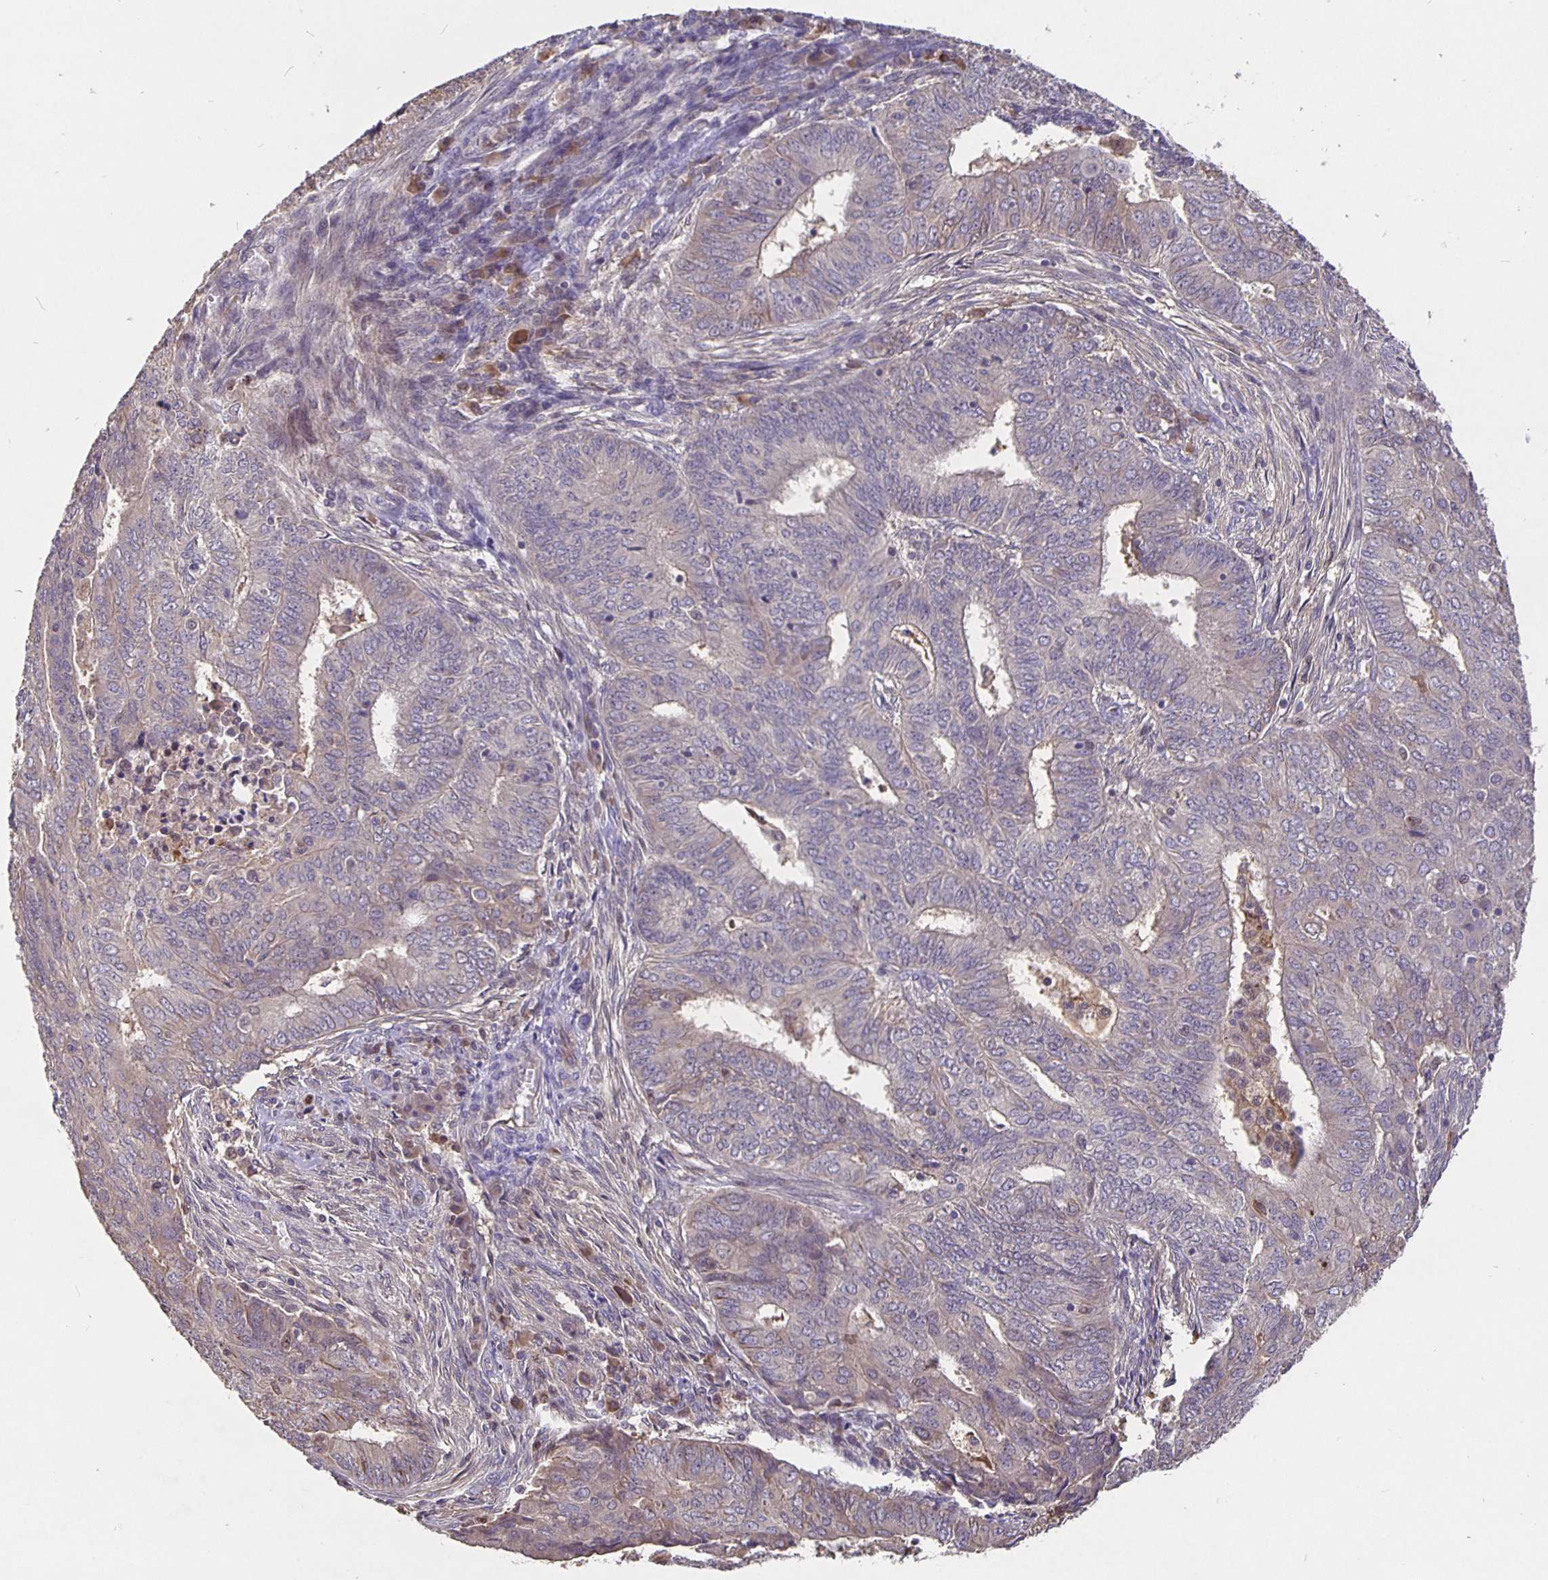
{"staining": {"intensity": "negative", "quantity": "none", "location": "none"}, "tissue": "endometrial cancer", "cell_type": "Tumor cells", "image_type": "cancer", "snomed": [{"axis": "morphology", "description": "Adenocarcinoma, NOS"}, {"axis": "topography", "description": "Endometrium"}], "caption": "This is a histopathology image of IHC staining of adenocarcinoma (endometrial), which shows no expression in tumor cells.", "gene": "NOG", "patient": {"sex": "female", "age": 62}}